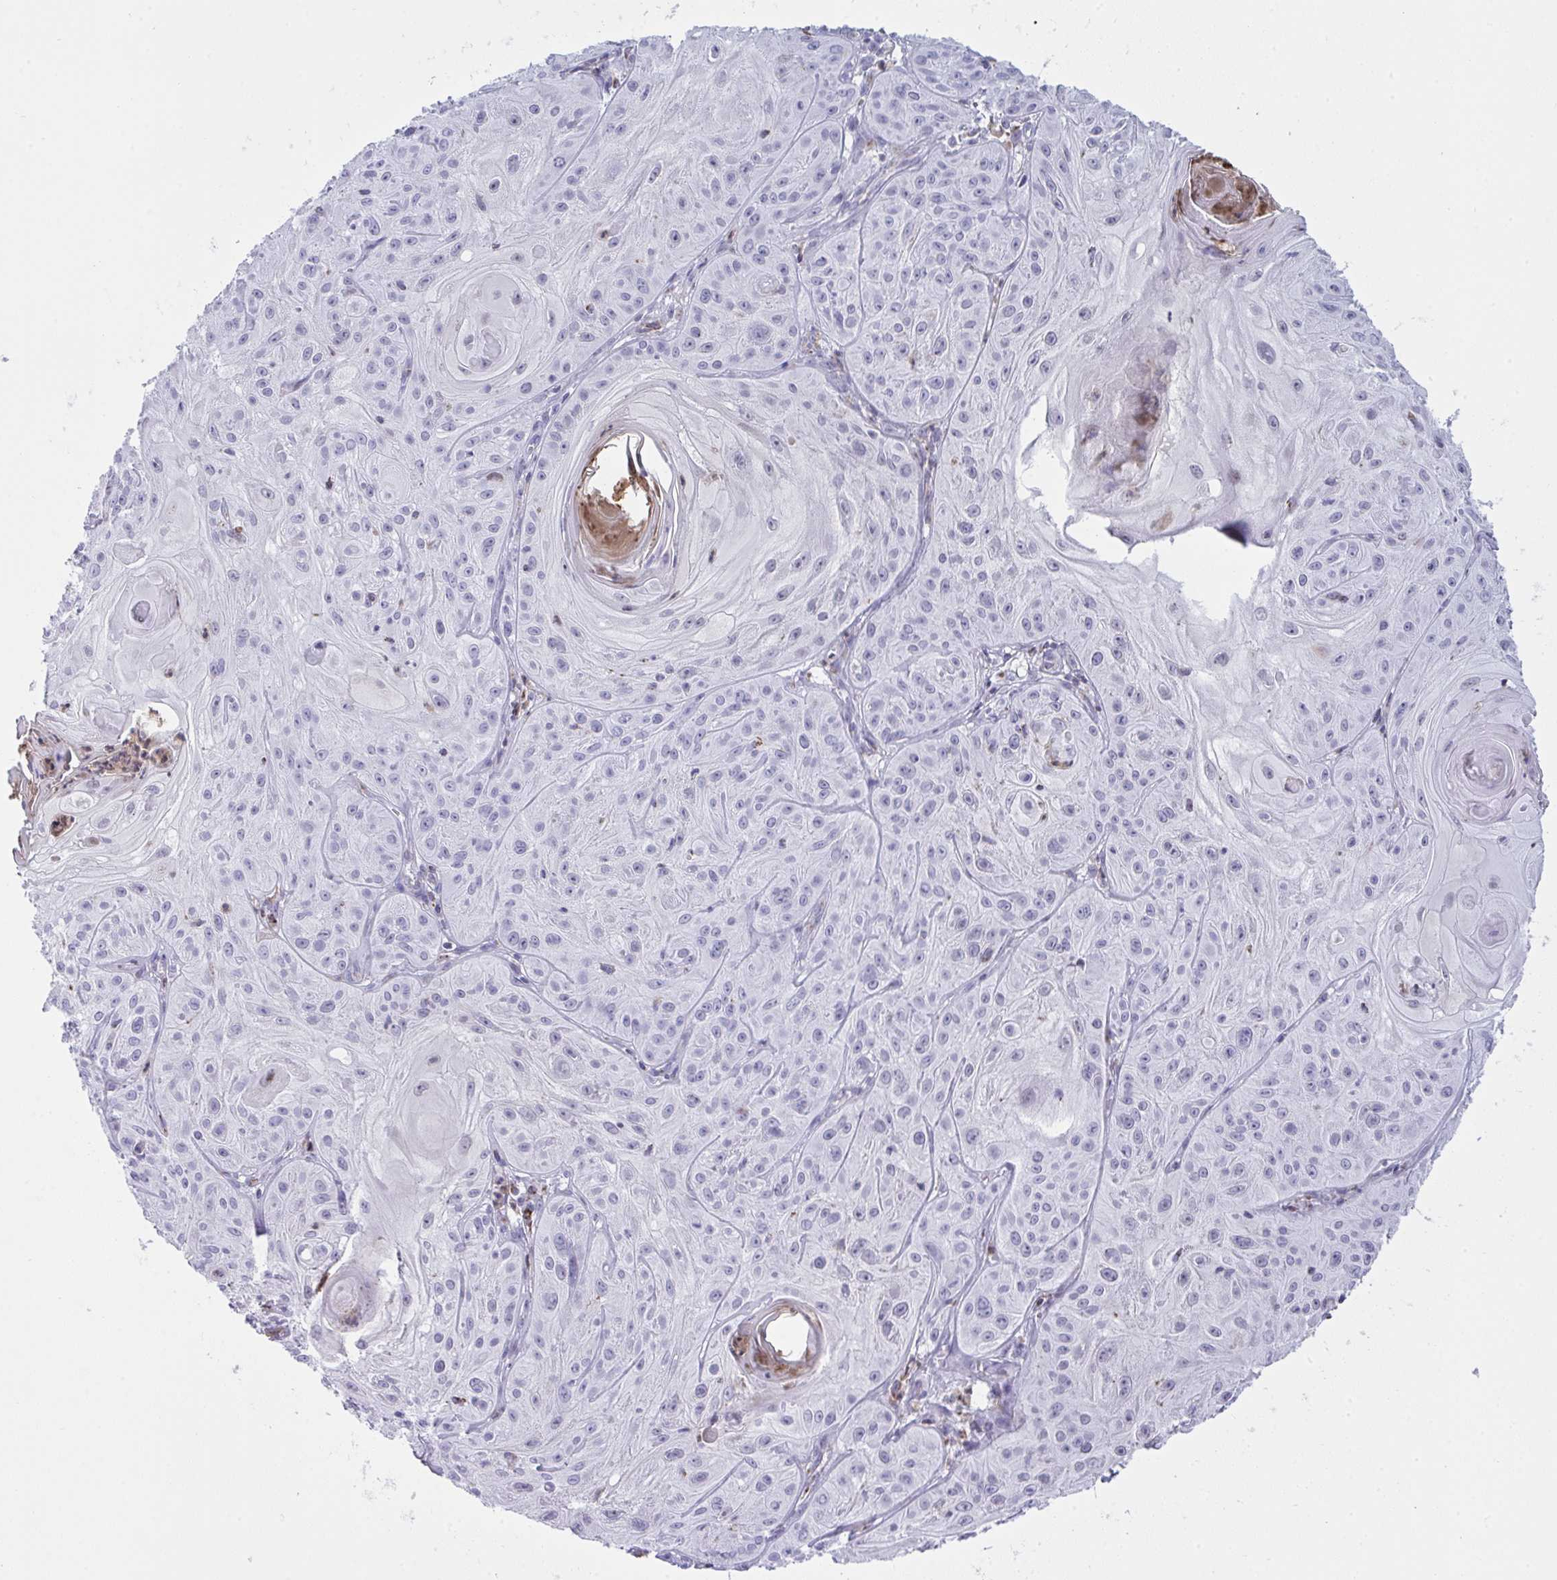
{"staining": {"intensity": "negative", "quantity": "none", "location": "none"}, "tissue": "skin cancer", "cell_type": "Tumor cells", "image_type": "cancer", "snomed": [{"axis": "morphology", "description": "Squamous cell carcinoma, NOS"}, {"axis": "topography", "description": "Skin"}], "caption": "Tumor cells show no significant expression in skin cancer.", "gene": "PLA2G12B", "patient": {"sex": "male", "age": 85}}